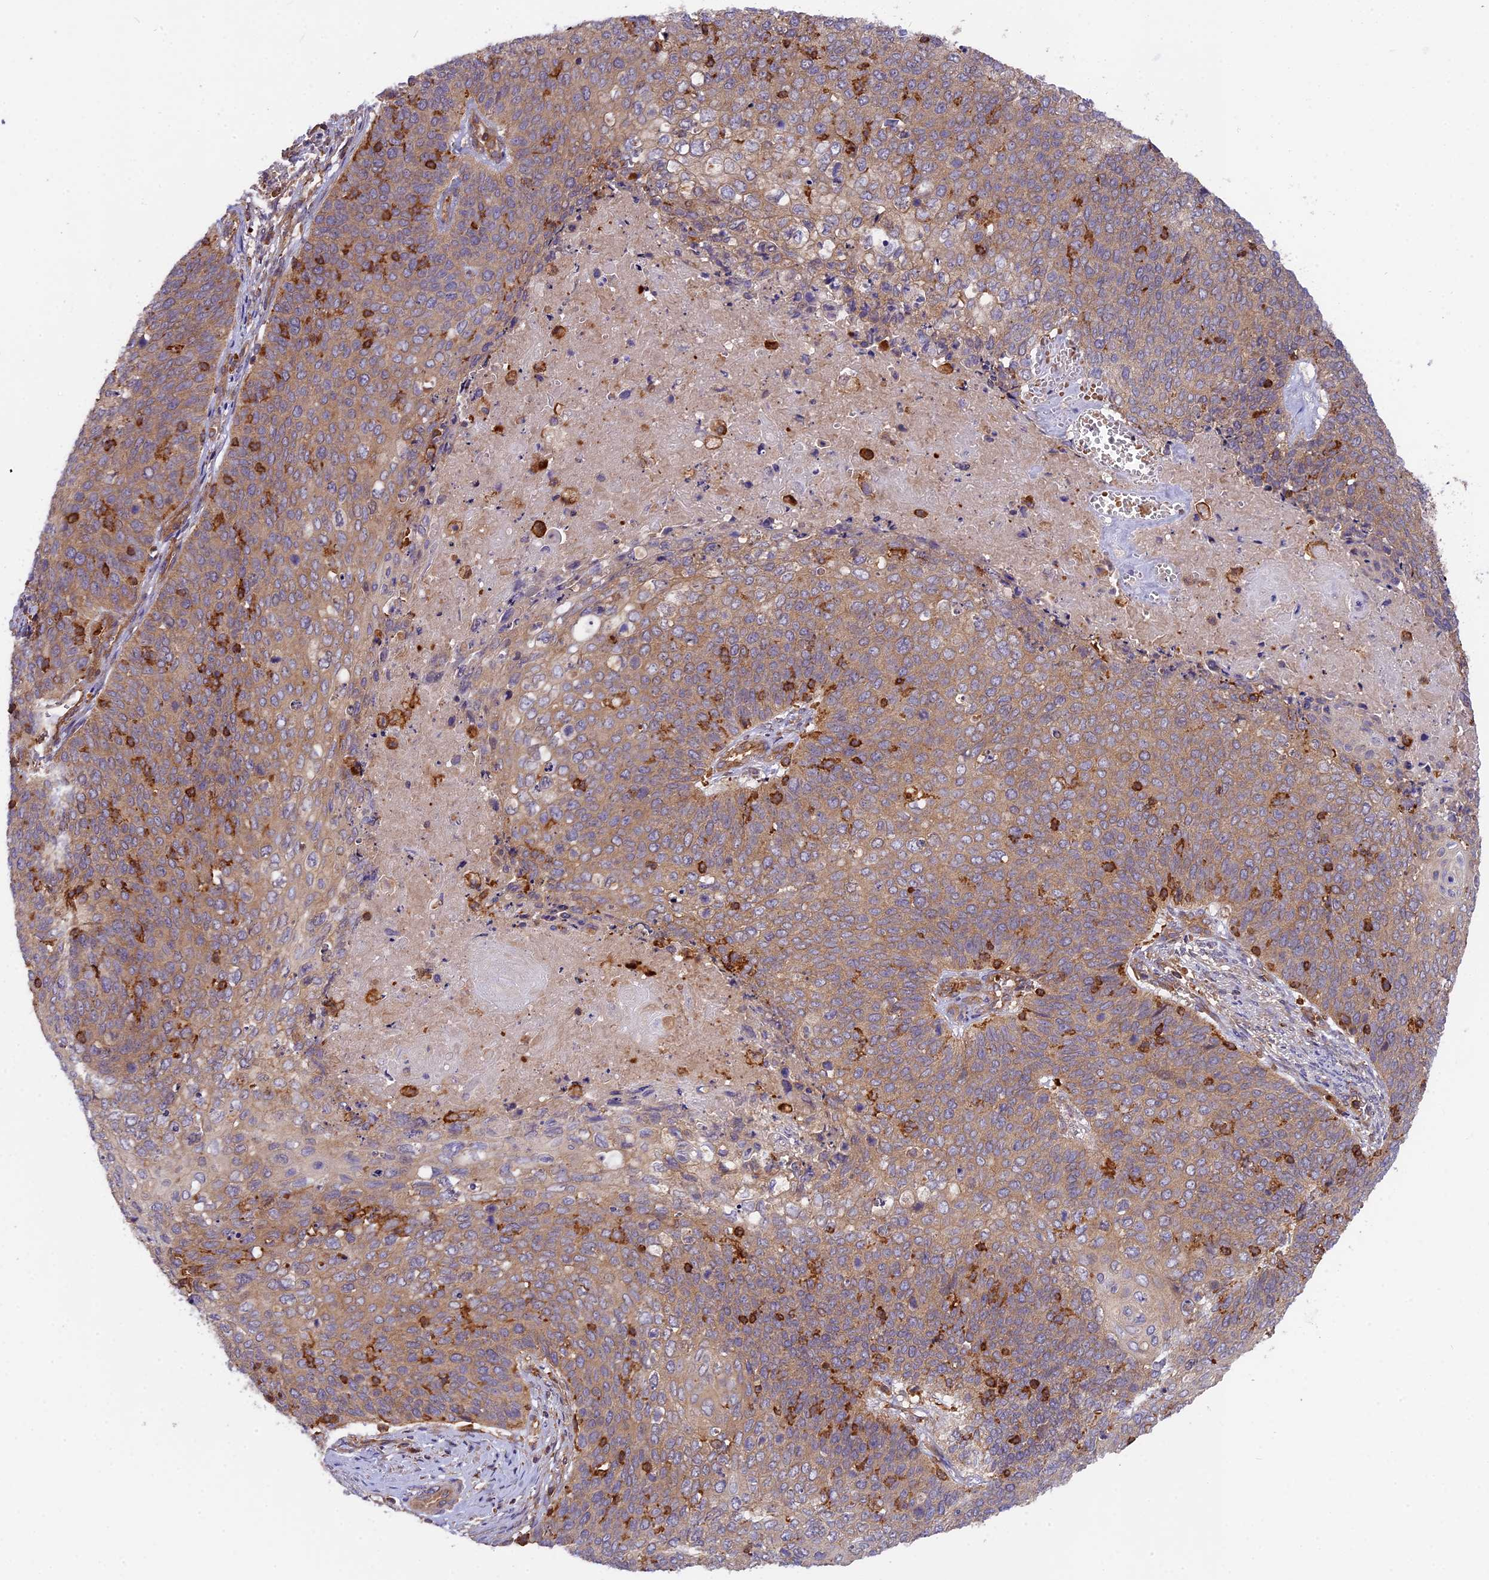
{"staining": {"intensity": "weak", "quantity": ">75%", "location": "cytoplasmic/membranous"}, "tissue": "cervical cancer", "cell_type": "Tumor cells", "image_type": "cancer", "snomed": [{"axis": "morphology", "description": "Squamous cell carcinoma, NOS"}, {"axis": "topography", "description": "Cervix"}], "caption": "Cervical cancer stained with DAB (3,3'-diaminobenzidine) immunohistochemistry (IHC) displays low levels of weak cytoplasmic/membranous staining in about >75% of tumor cells.", "gene": "MYO9B", "patient": {"sex": "female", "age": 39}}